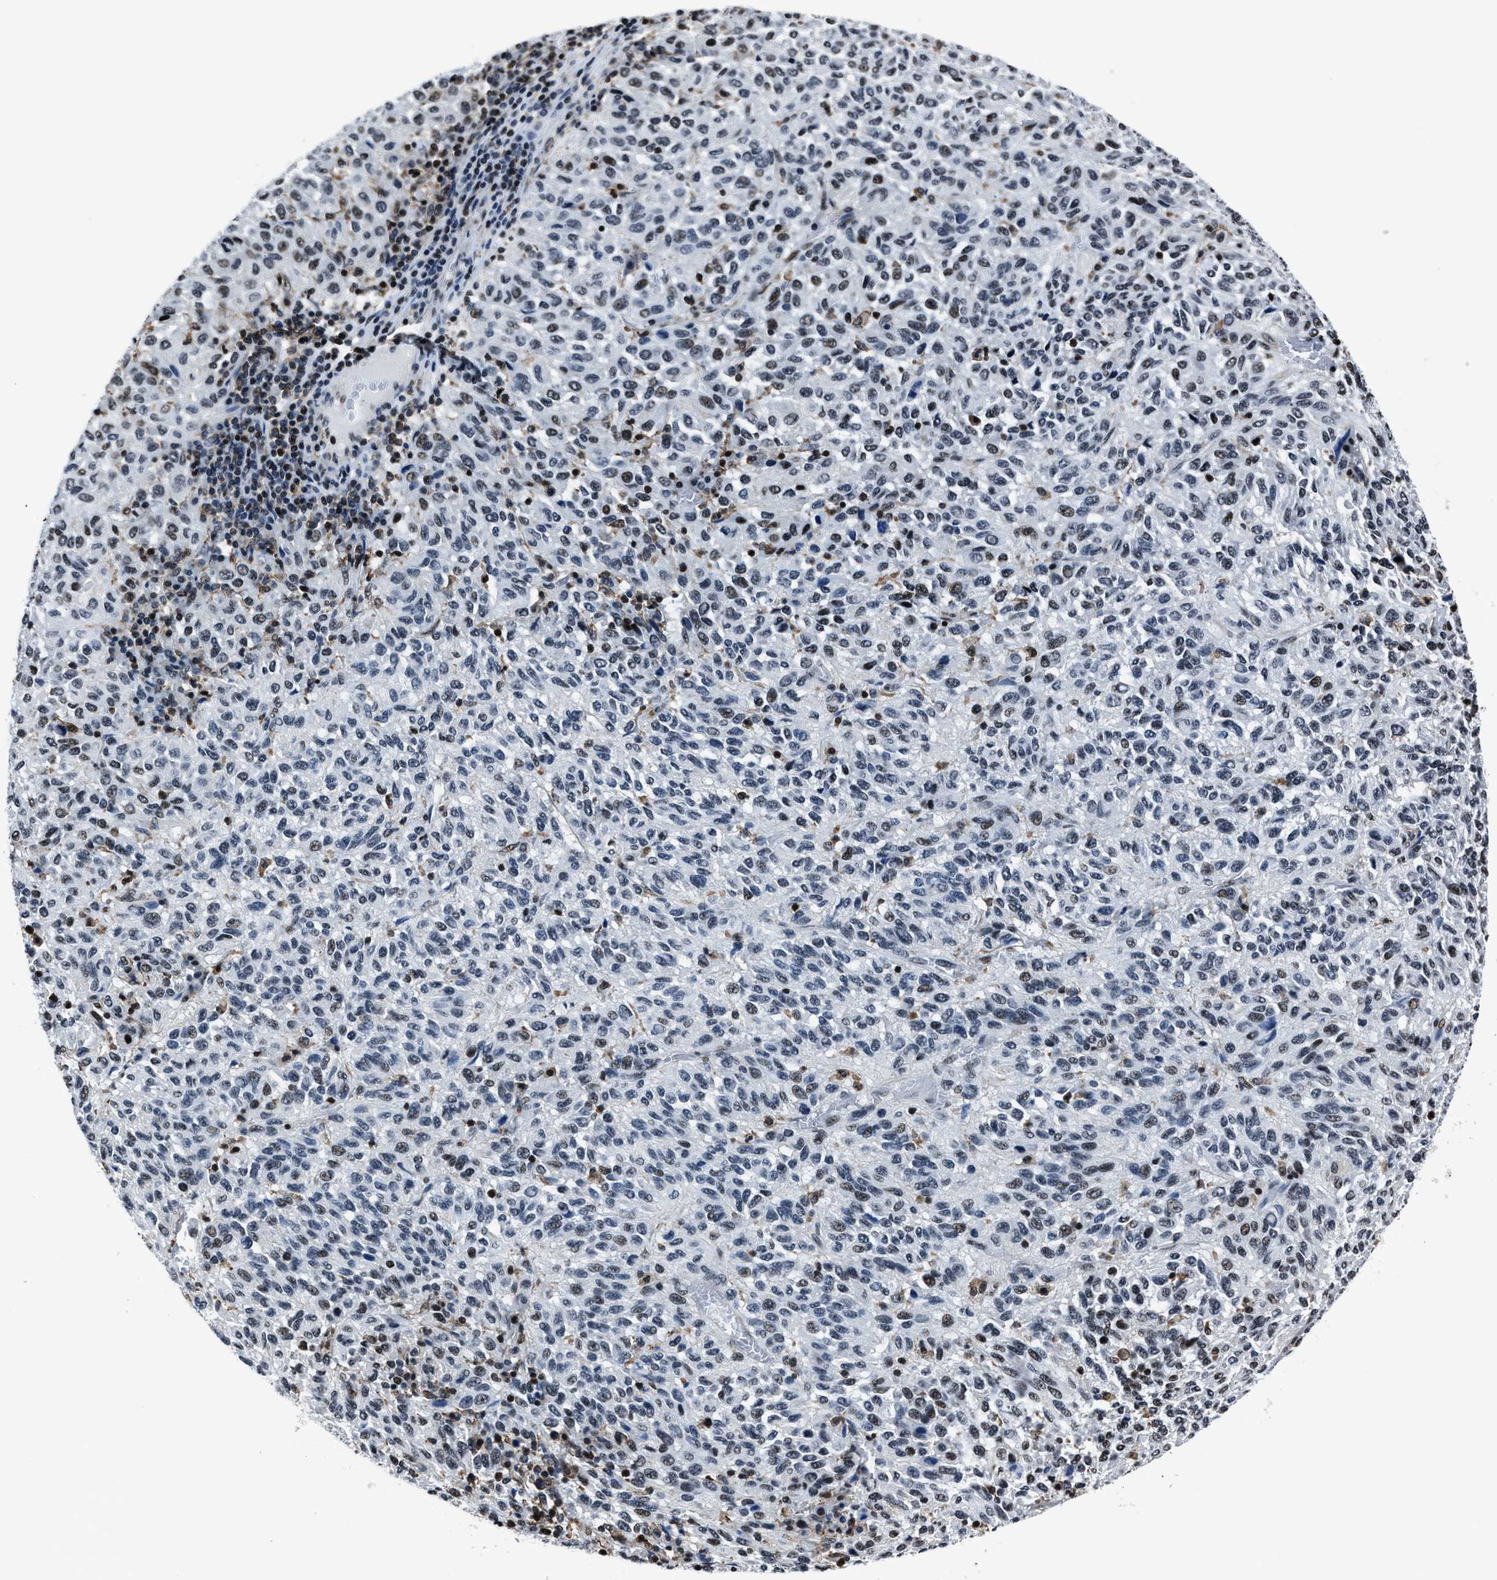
{"staining": {"intensity": "weak", "quantity": "25%-75%", "location": "nuclear"}, "tissue": "melanoma", "cell_type": "Tumor cells", "image_type": "cancer", "snomed": [{"axis": "morphology", "description": "Malignant melanoma, Metastatic site"}, {"axis": "topography", "description": "Lung"}], "caption": "IHC staining of melanoma, which displays low levels of weak nuclear positivity in approximately 25%-75% of tumor cells indicating weak nuclear protein positivity. The staining was performed using DAB (brown) for protein detection and nuclei were counterstained in hematoxylin (blue).", "gene": "PPIE", "patient": {"sex": "male", "age": 64}}